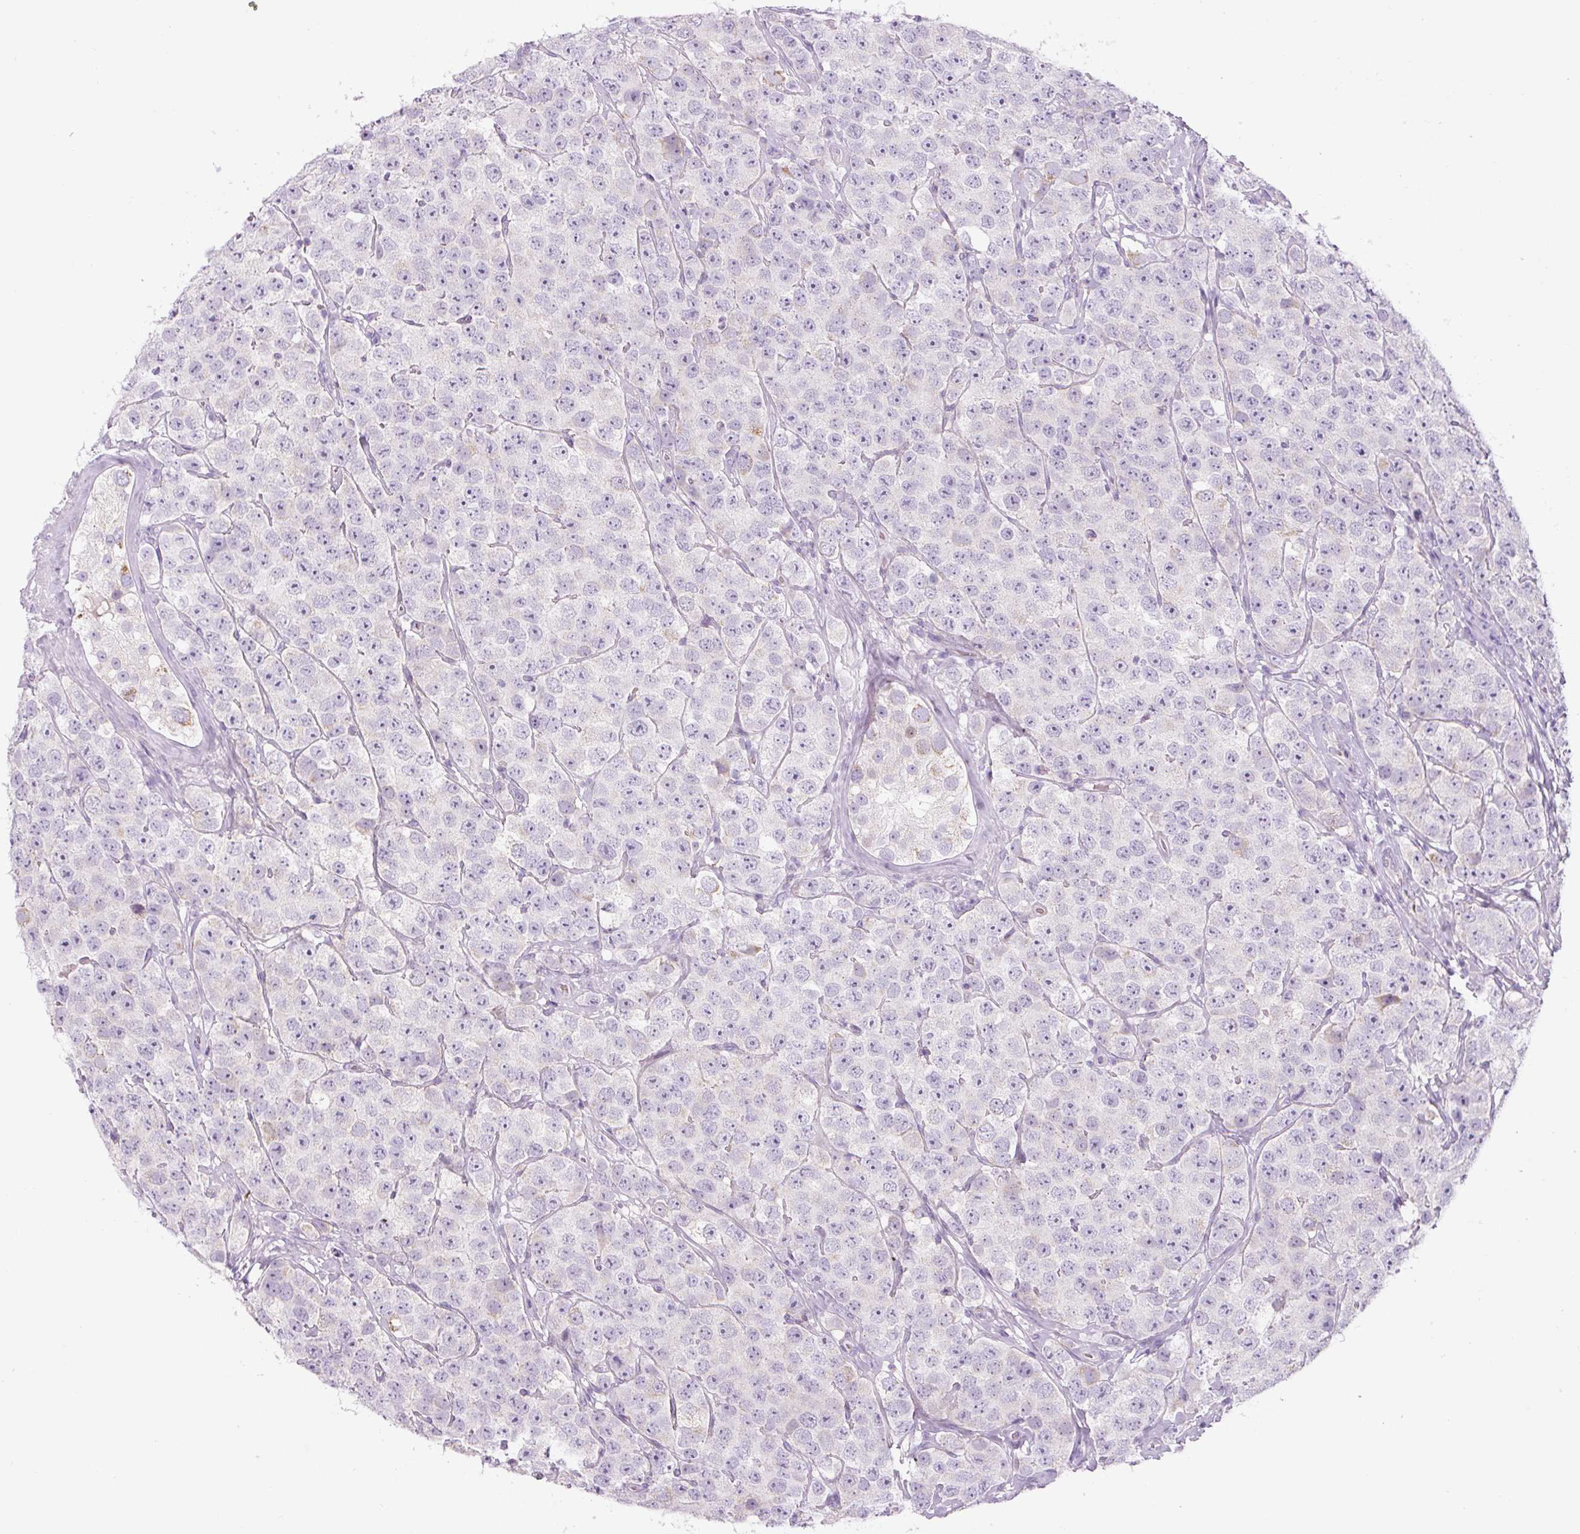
{"staining": {"intensity": "negative", "quantity": "none", "location": "none"}, "tissue": "testis cancer", "cell_type": "Tumor cells", "image_type": "cancer", "snomed": [{"axis": "morphology", "description": "Seminoma, NOS"}, {"axis": "topography", "description": "Testis"}], "caption": "Protein analysis of seminoma (testis) shows no significant positivity in tumor cells.", "gene": "FGFBP3", "patient": {"sex": "male", "age": 28}}